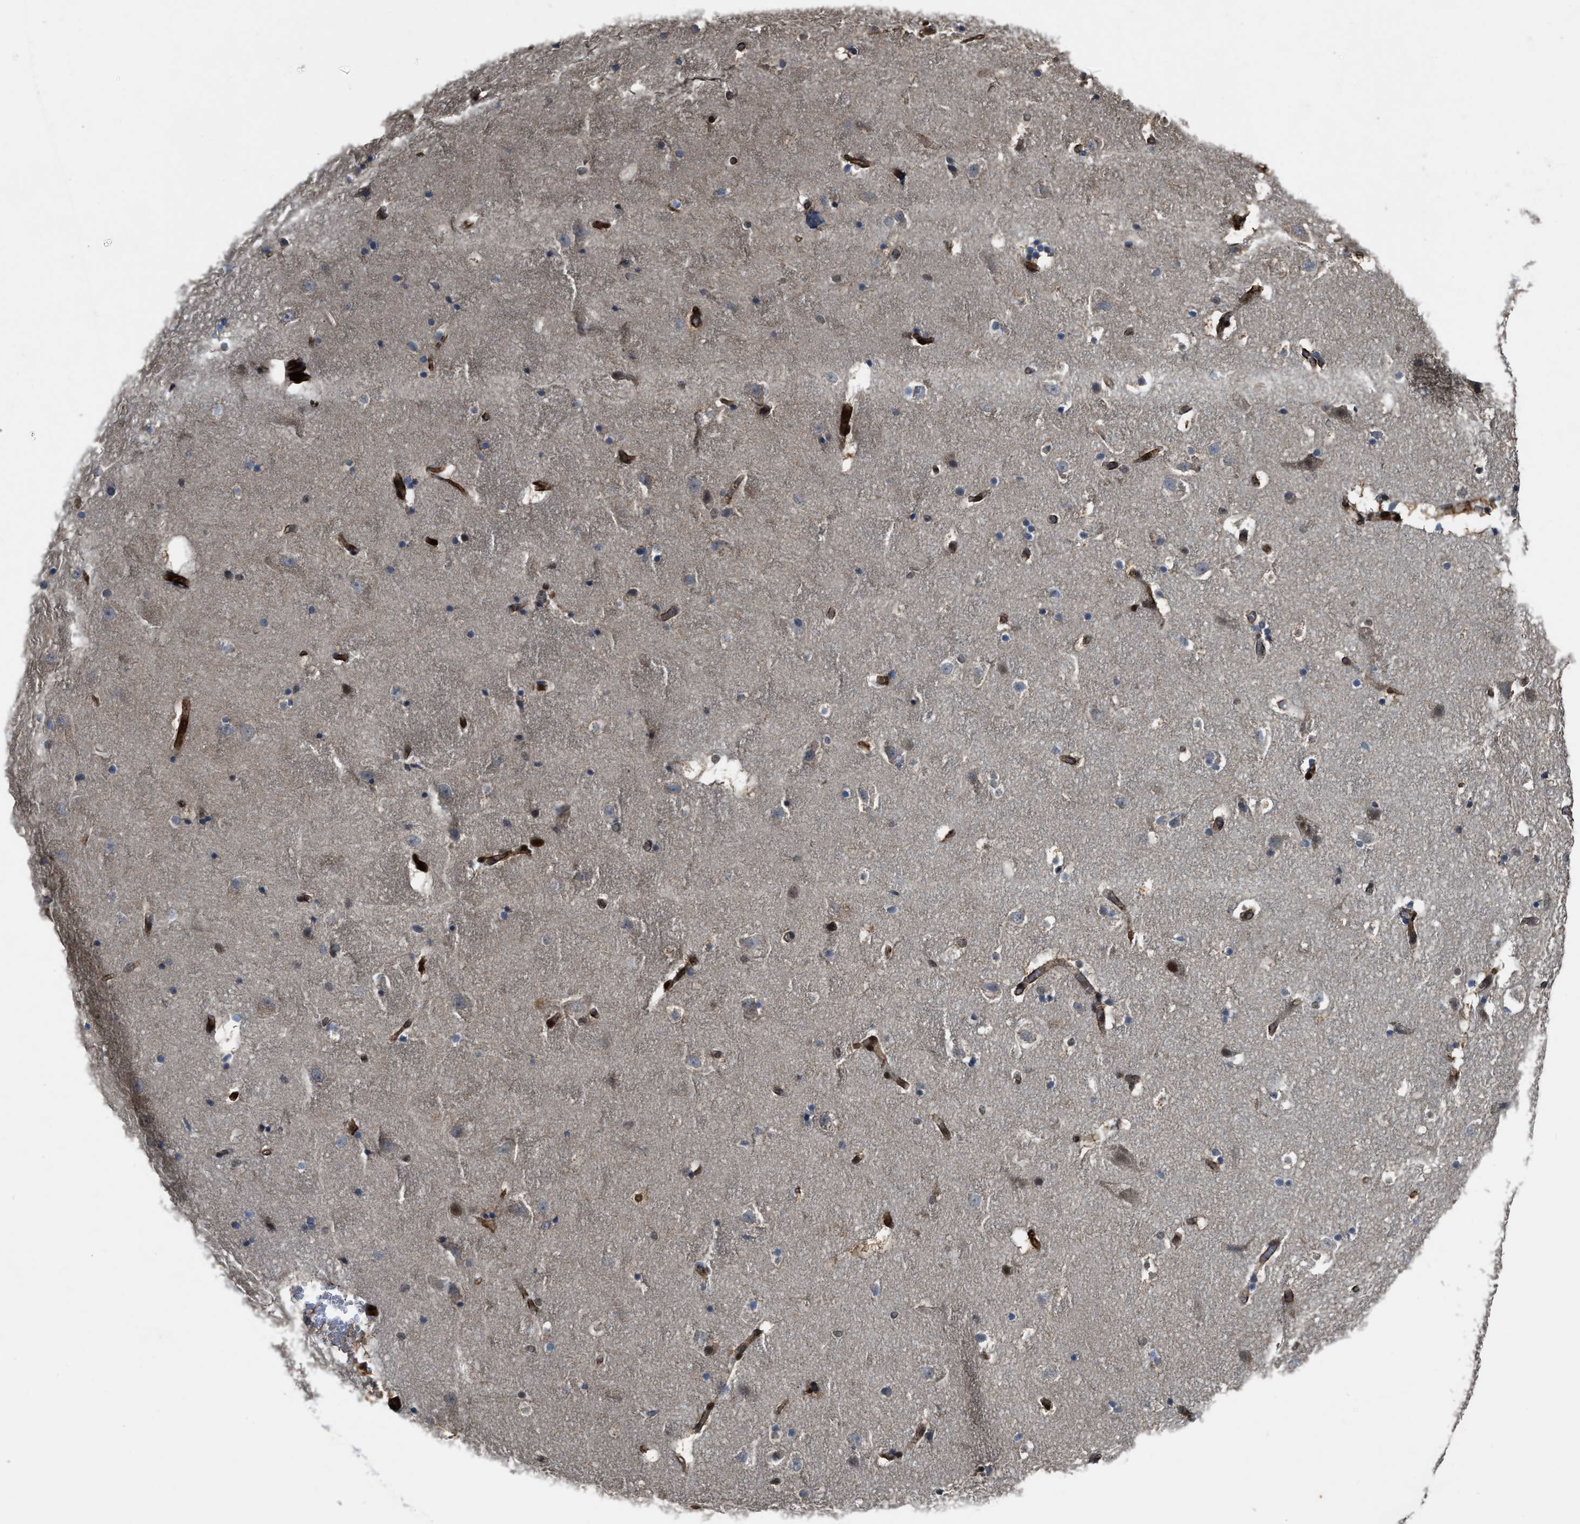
{"staining": {"intensity": "moderate", "quantity": "<25%", "location": "cytoplasmic/membranous"}, "tissue": "hippocampus", "cell_type": "Glial cells", "image_type": "normal", "snomed": [{"axis": "morphology", "description": "Normal tissue, NOS"}, {"axis": "topography", "description": "Hippocampus"}], "caption": "Immunohistochemistry (IHC) image of unremarkable human hippocampus stained for a protein (brown), which exhibits low levels of moderate cytoplasmic/membranous positivity in about <25% of glial cells.", "gene": "DPF2", "patient": {"sex": "male", "age": 45}}